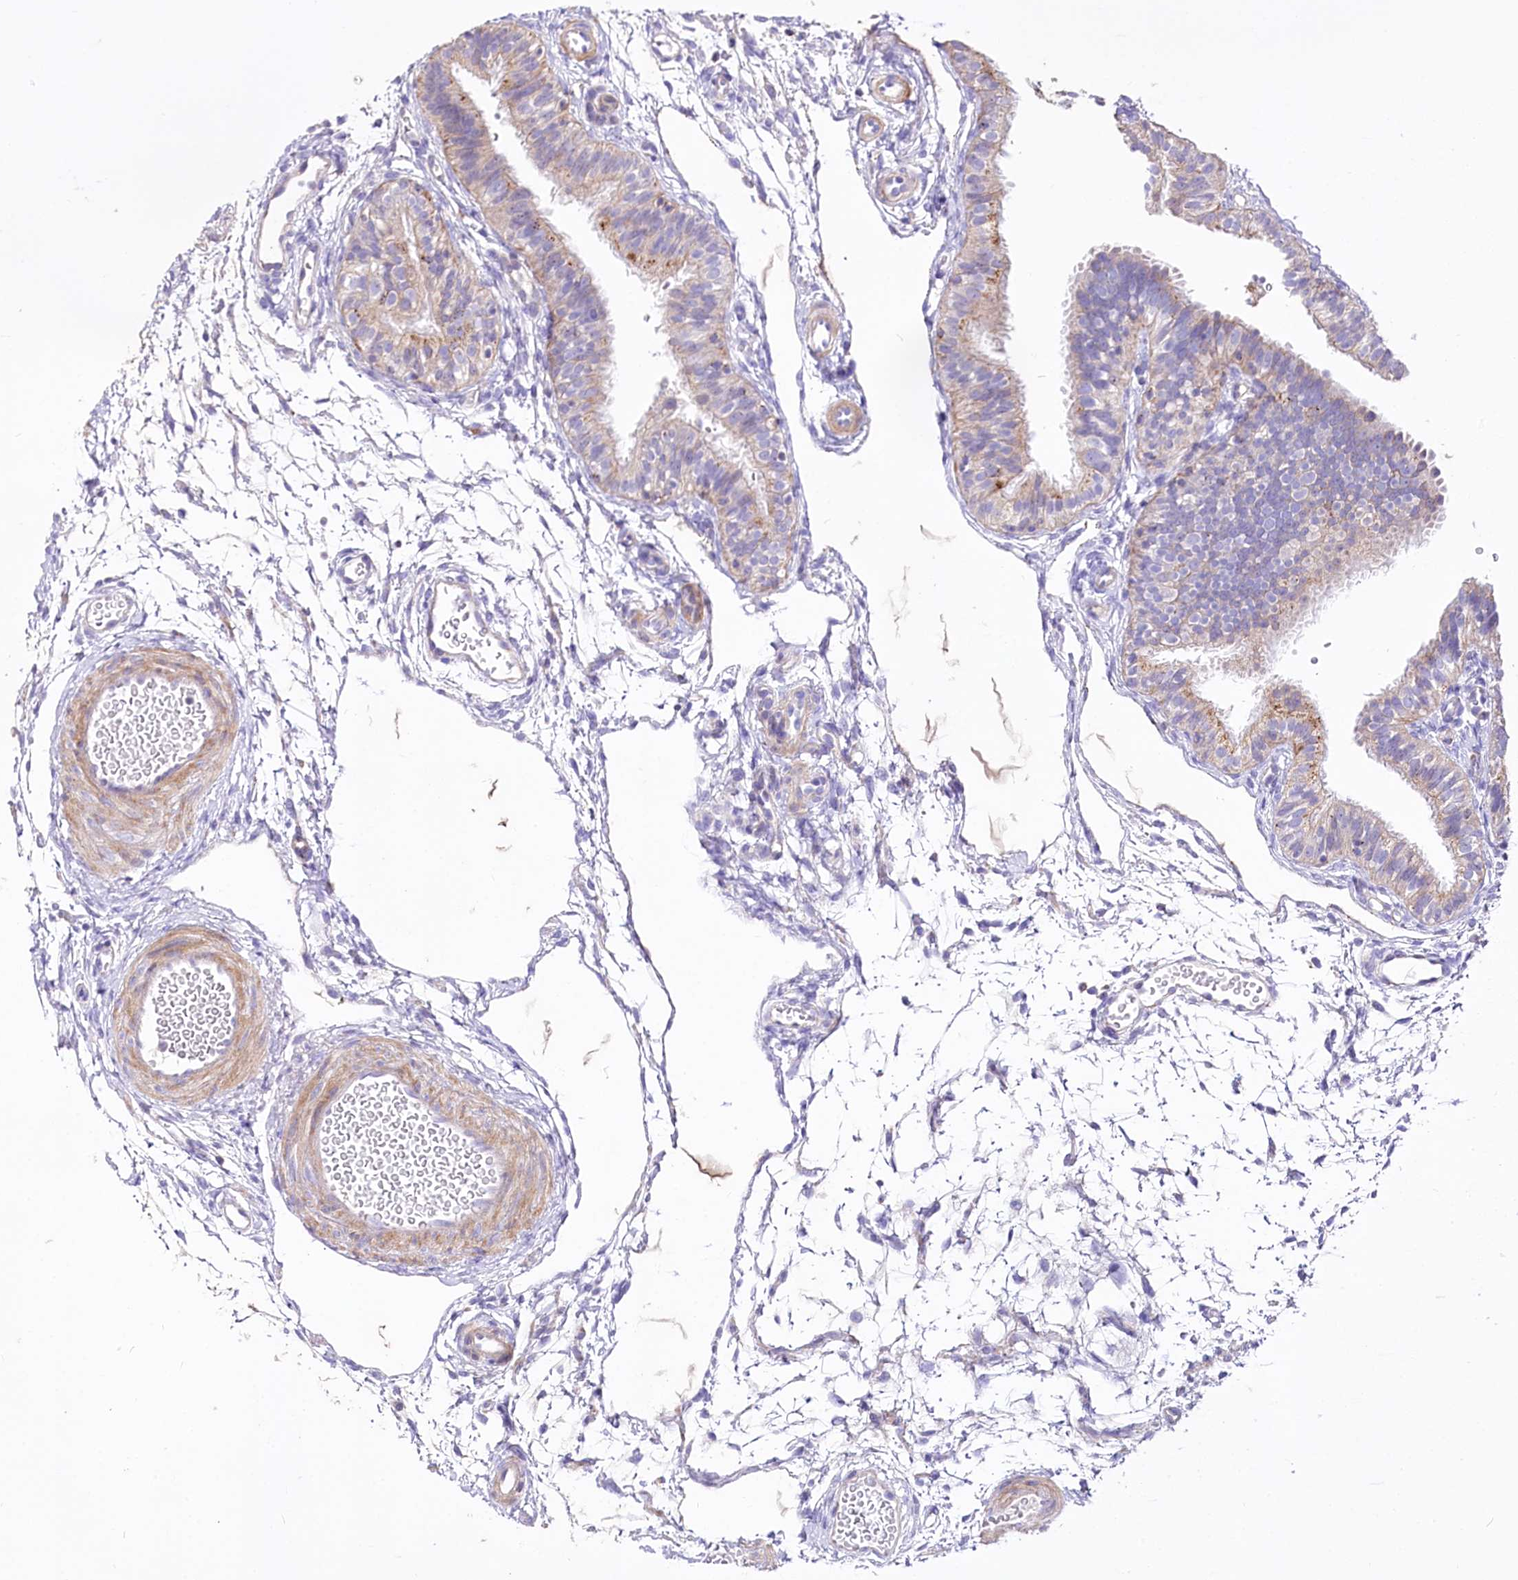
{"staining": {"intensity": "weak", "quantity": "<25%", "location": "cytoplasmic/membranous"}, "tissue": "fallopian tube", "cell_type": "Glandular cells", "image_type": "normal", "snomed": [{"axis": "morphology", "description": "Normal tissue, NOS"}, {"axis": "topography", "description": "Fallopian tube"}], "caption": "Immunohistochemistry (IHC) image of normal fallopian tube stained for a protein (brown), which reveals no positivity in glandular cells.", "gene": "PTER", "patient": {"sex": "female", "age": 35}}